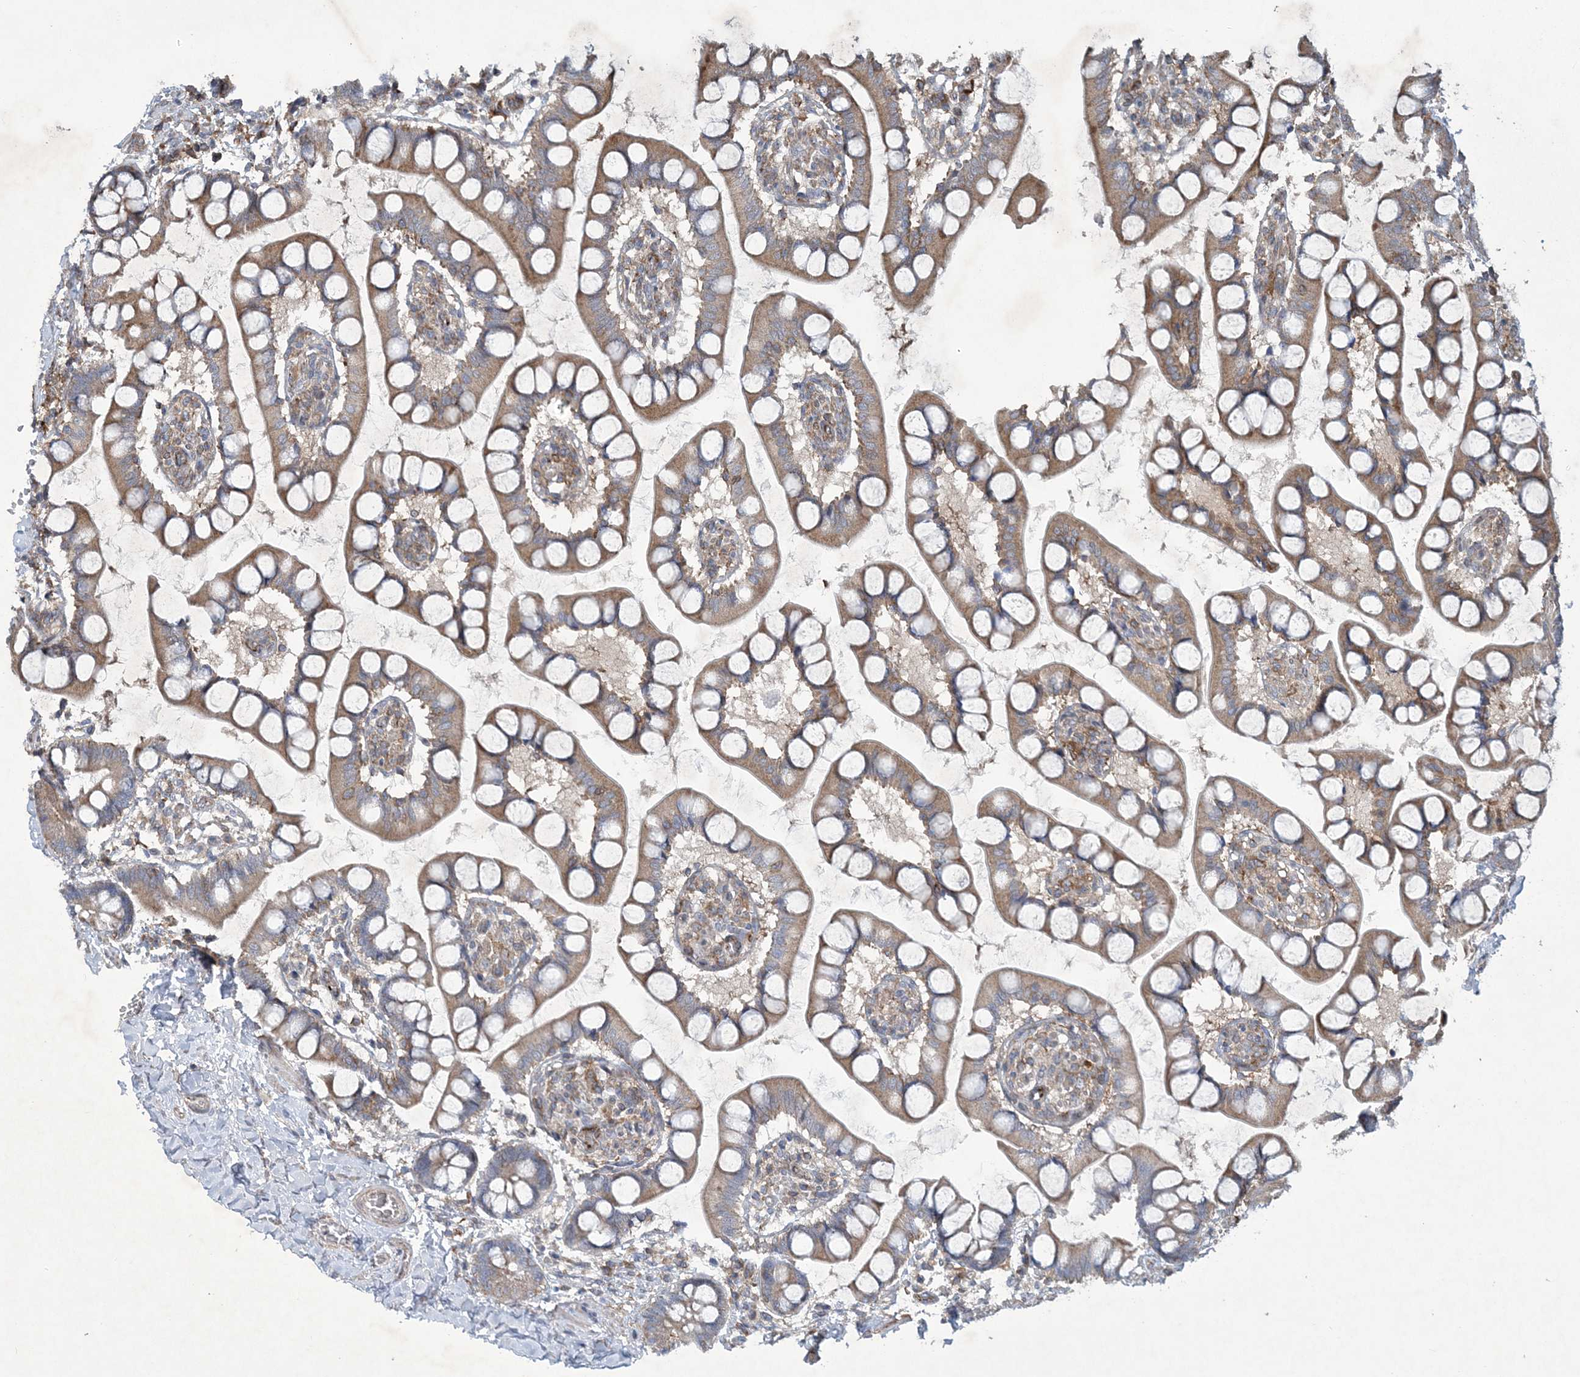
{"staining": {"intensity": "moderate", "quantity": ">75%", "location": "cytoplasmic/membranous"}, "tissue": "small intestine", "cell_type": "Glandular cells", "image_type": "normal", "snomed": [{"axis": "morphology", "description": "Normal tissue, NOS"}, {"axis": "topography", "description": "Small intestine"}], "caption": "A histopathology image of small intestine stained for a protein demonstrates moderate cytoplasmic/membranous brown staining in glandular cells. (Brightfield microscopy of DAB IHC at high magnification).", "gene": "N4BP2", "patient": {"sex": "male", "age": 52}}